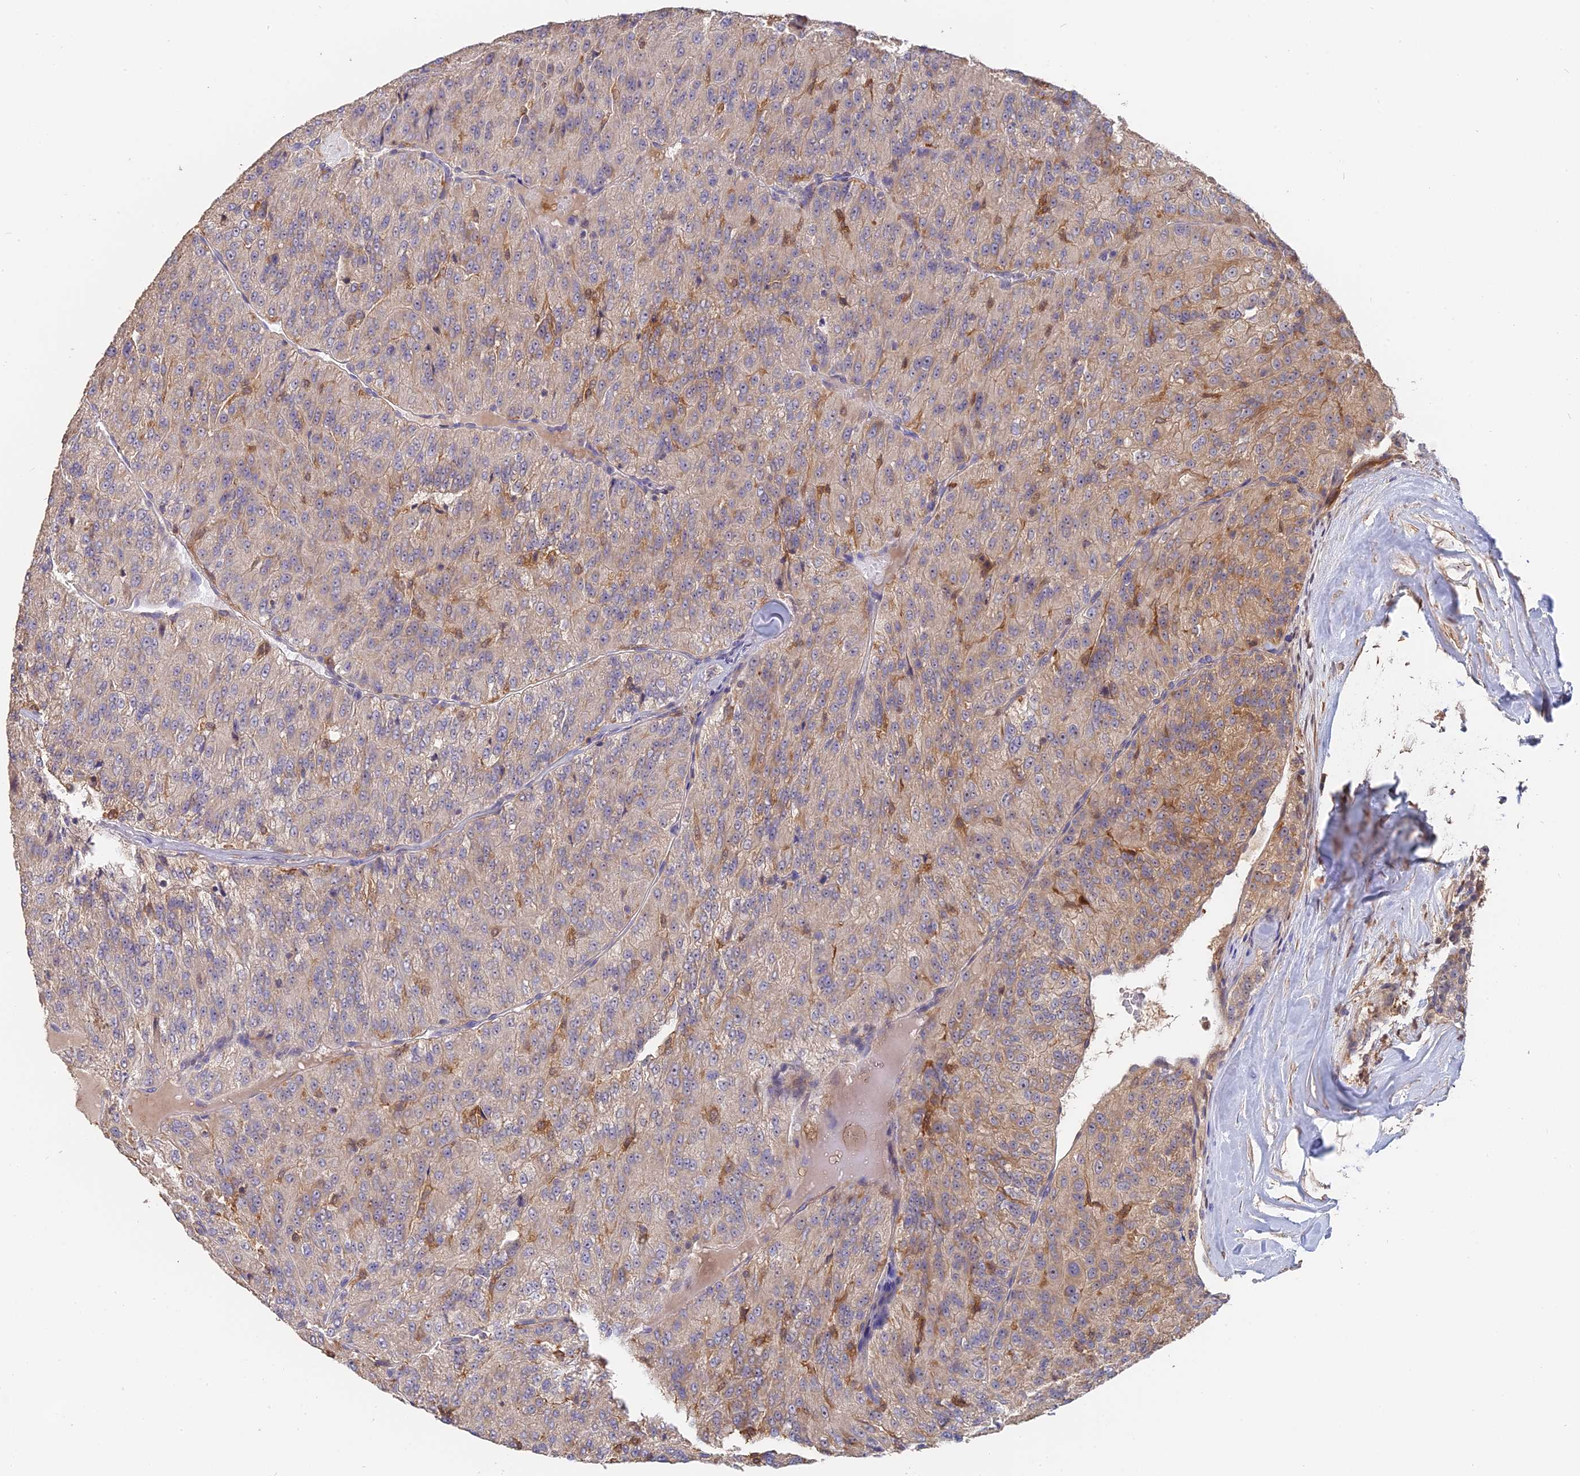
{"staining": {"intensity": "moderate", "quantity": "<25%", "location": "cytoplasmic/membranous"}, "tissue": "renal cancer", "cell_type": "Tumor cells", "image_type": "cancer", "snomed": [{"axis": "morphology", "description": "Adenocarcinoma, NOS"}, {"axis": "topography", "description": "Kidney"}], "caption": "Renal cancer stained with DAB (3,3'-diaminobenzidine) immunohistochemistry (IHC) displays low levels of moderate cytoplasmic/membranous staining in about <25% of tumor cells.", "gene": "SAC3D1", "patient": {"sex": "female", "age": 63}}